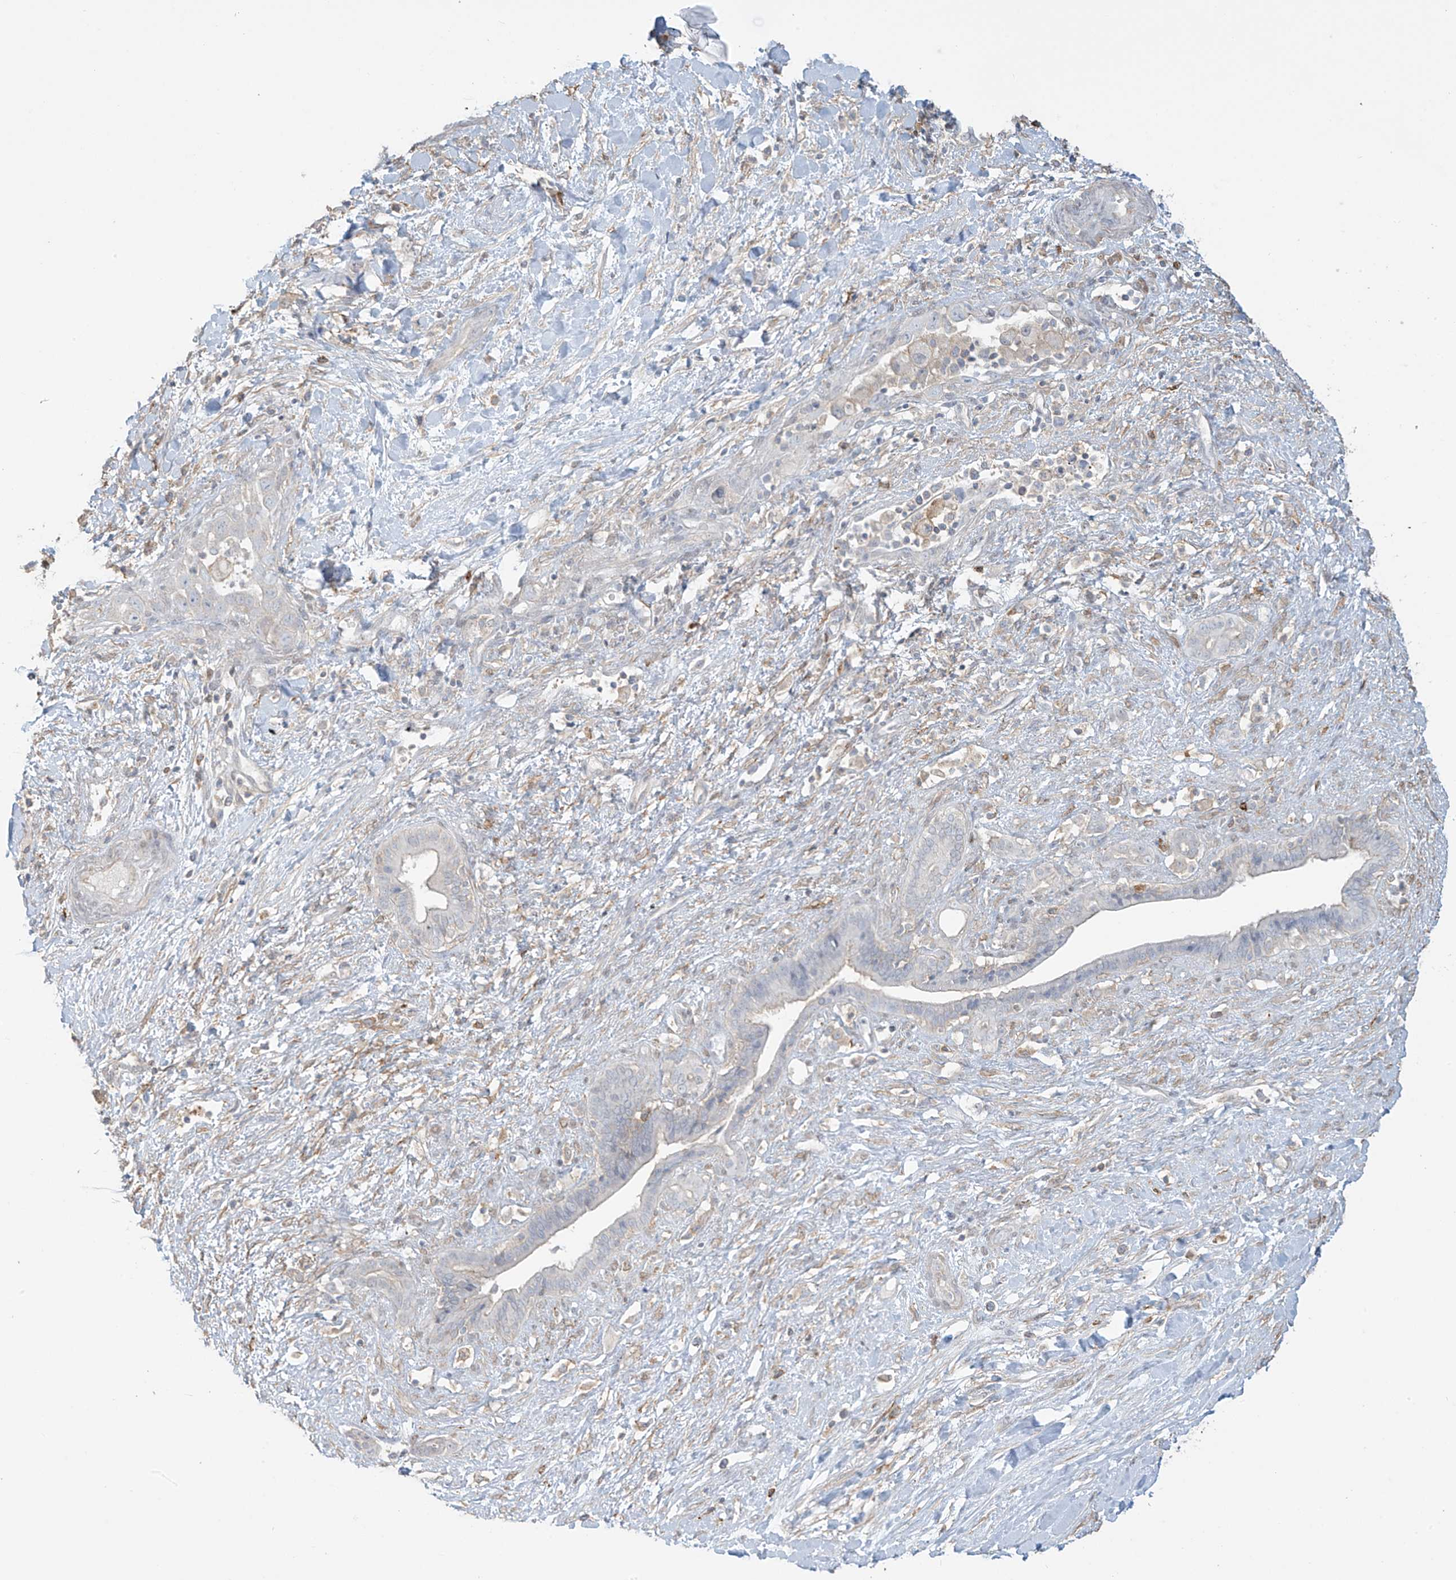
{"staining": {"intensity": "negative", "quantity": "none", "location": "none"}, "tissue": "liver cancer", "cell_type": "Tumor cells", "image_type": "cancer", "snomed": [{"axis": "morphology", "description": "Cholangiocarcinoma"}, {"axis": "topography", "description": "Liver"}], "caption": "This image is of liver cholangiocarcinoma stained with IHC to label a protein in brown with the nuclei are counter-stained blue. There is no staining in tumor cells.", "gene": "TAGAP", "patient": {"sex": "female", "age": 52}}